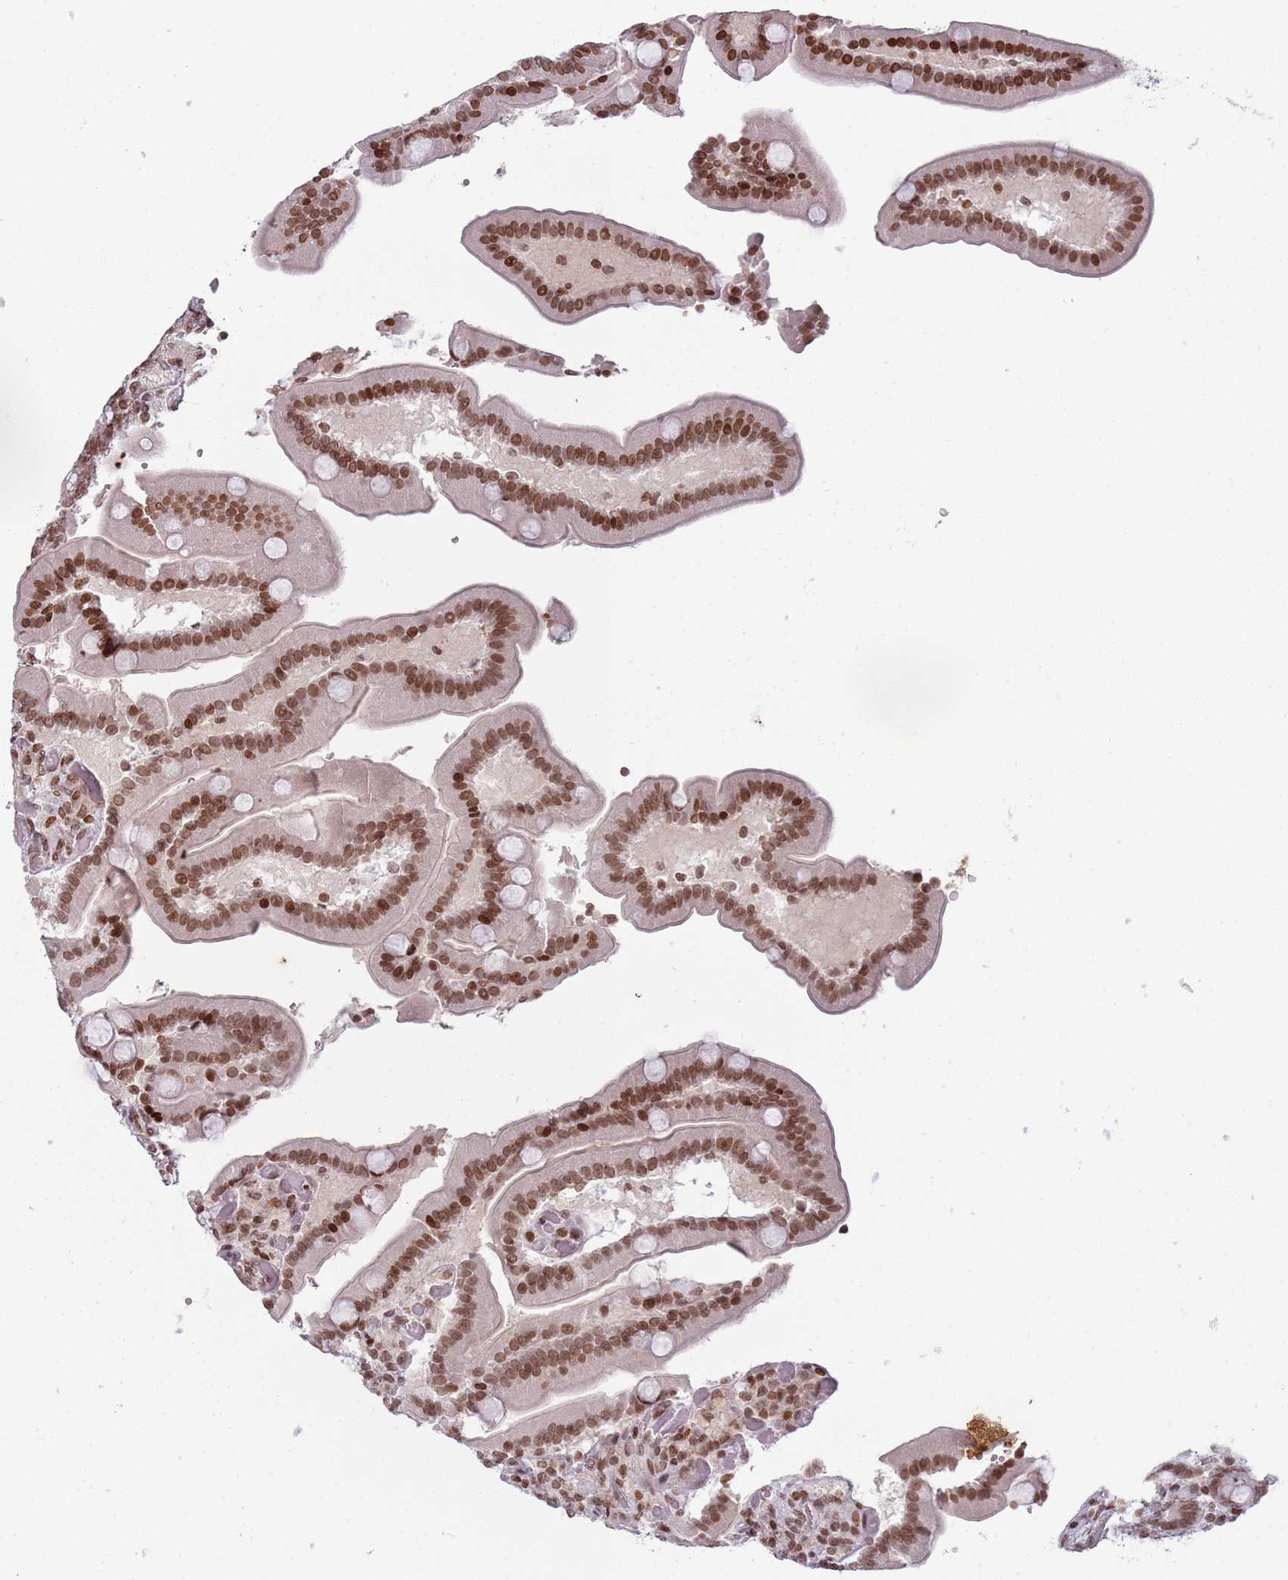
{"staining": {"intensity": "strong", "quantity": ">75%", "location": "nuclear"}, "tissue": "duodenum", "cell_type": "Glandular cells", "image_type": "normal", "snomed": [{"axis": "morphology", "description": "Normal tissue, NOS"}, {"axis": "topography", "description": "Duodenum"}], "caption": "This is an image of immunohistochemistry (IHC) staining of unremarkable duodenum, which shows strong positivity in the nuclear of glandular cells.", "gene": "SH3RF3", "patient": {"sex": "female", "age": 62}}